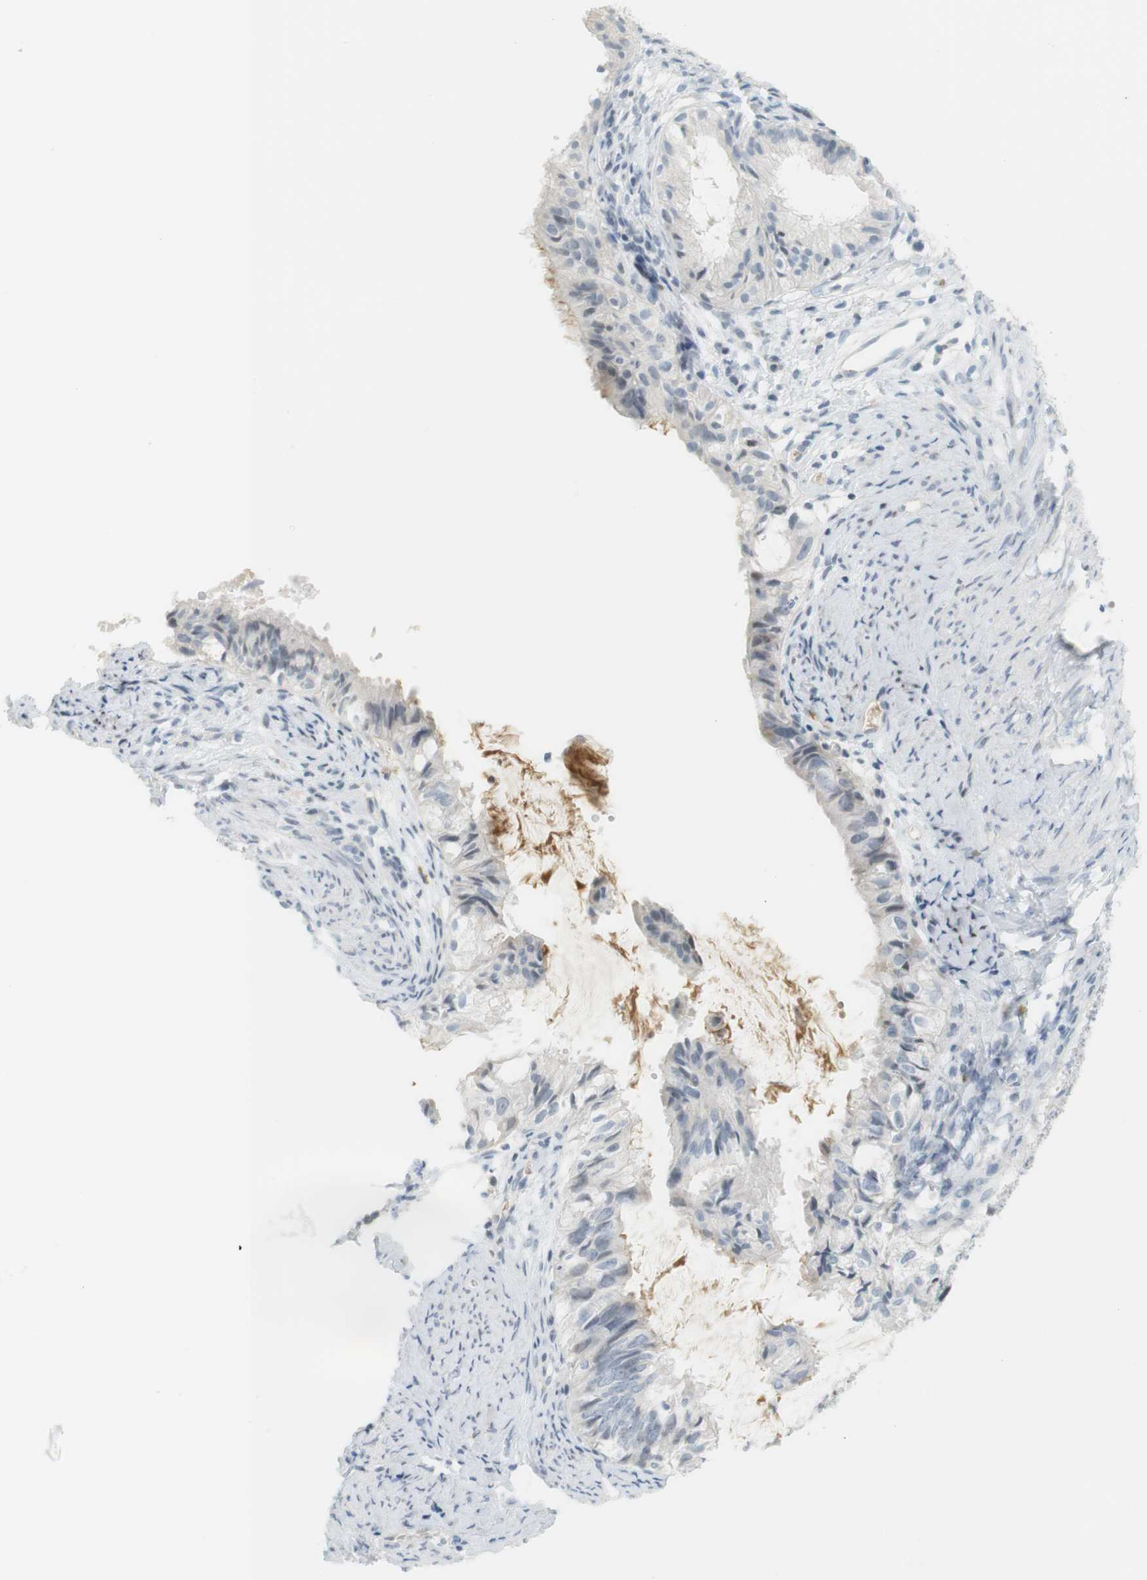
{"staining": {"intensity": "negative", "quantity": "none", "location": "none"}, "tissue": "cervical cancer", "cell_type": "Tumor cells", "image_type": "cancer", "snomed": [{"axis": "morphology", "description": "Normal tissue, NOS"}, {"axis": "morphology", "description": "Adenocarcinoma, NOS"}, {"axis": "topography", "description": "Cervix"}, {"axis": "topography", "description": "Endometrium"}], "caption": "There is no significant positivity in tumor cells of cervical adenocarcinoma. Nuclei are stained in blue.", "gene": "DMC1", "patient": {"sex": "female", "age": 86}}